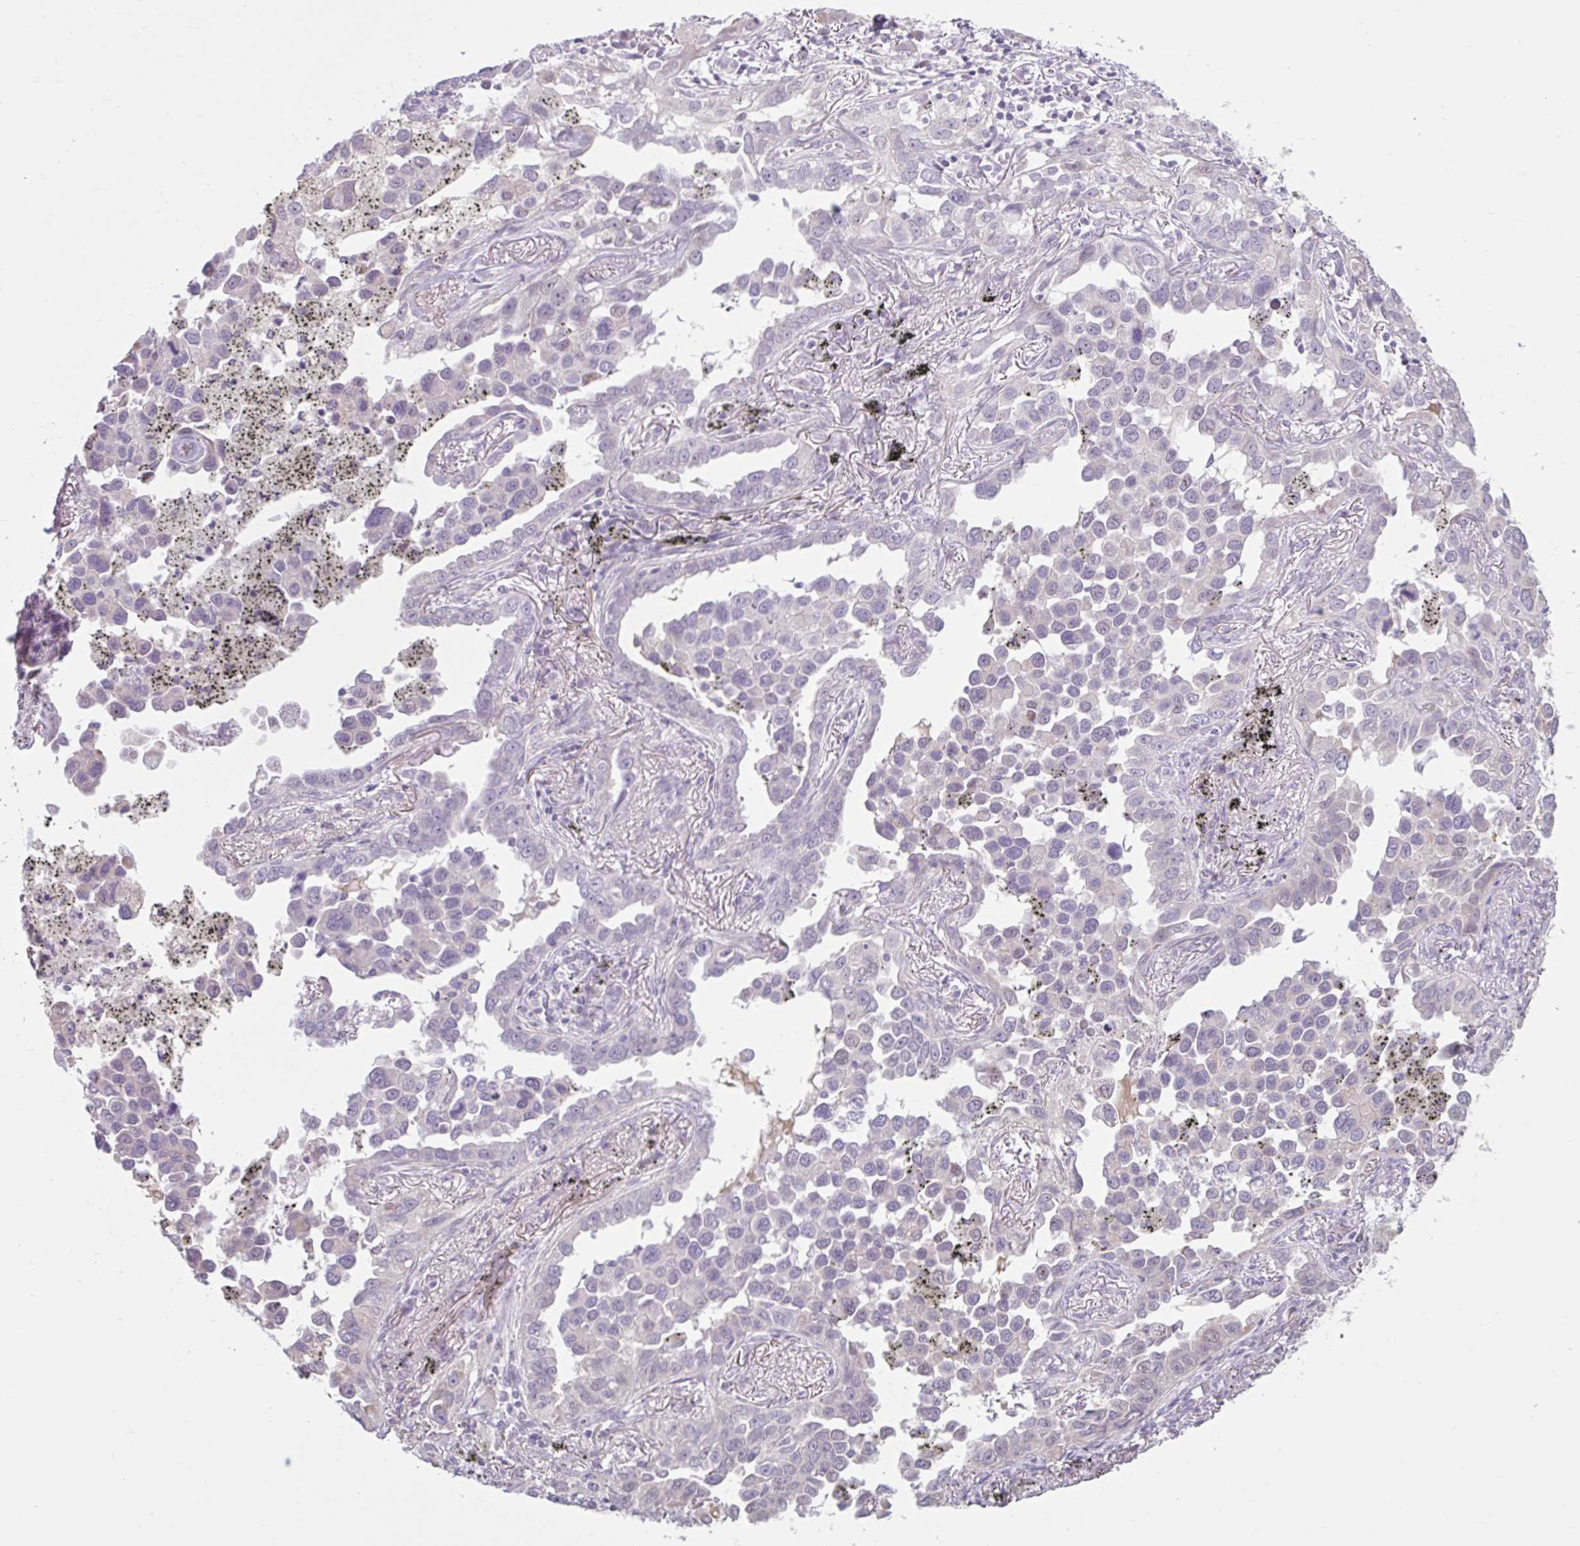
{"staining": {"intensity": "negative", "quantity": "none", "location": "none"}, "tissue": "lung cancer", "cell_type": "Tumor cells", "image_type": "cancer", "snomed": [{"axis": "morphology", "description": "Adenocarcinoma, NOS"}, {"axis": "topography", "description": "Lung"}], "caption": "High power microscopy micrograph of an immunohistochemistry histopathology image of lung adenocarcinoma, revealing no significant expression in tumor cells.", "gene": "CDH19", "patient": {"sex": "male", "age": 67}}